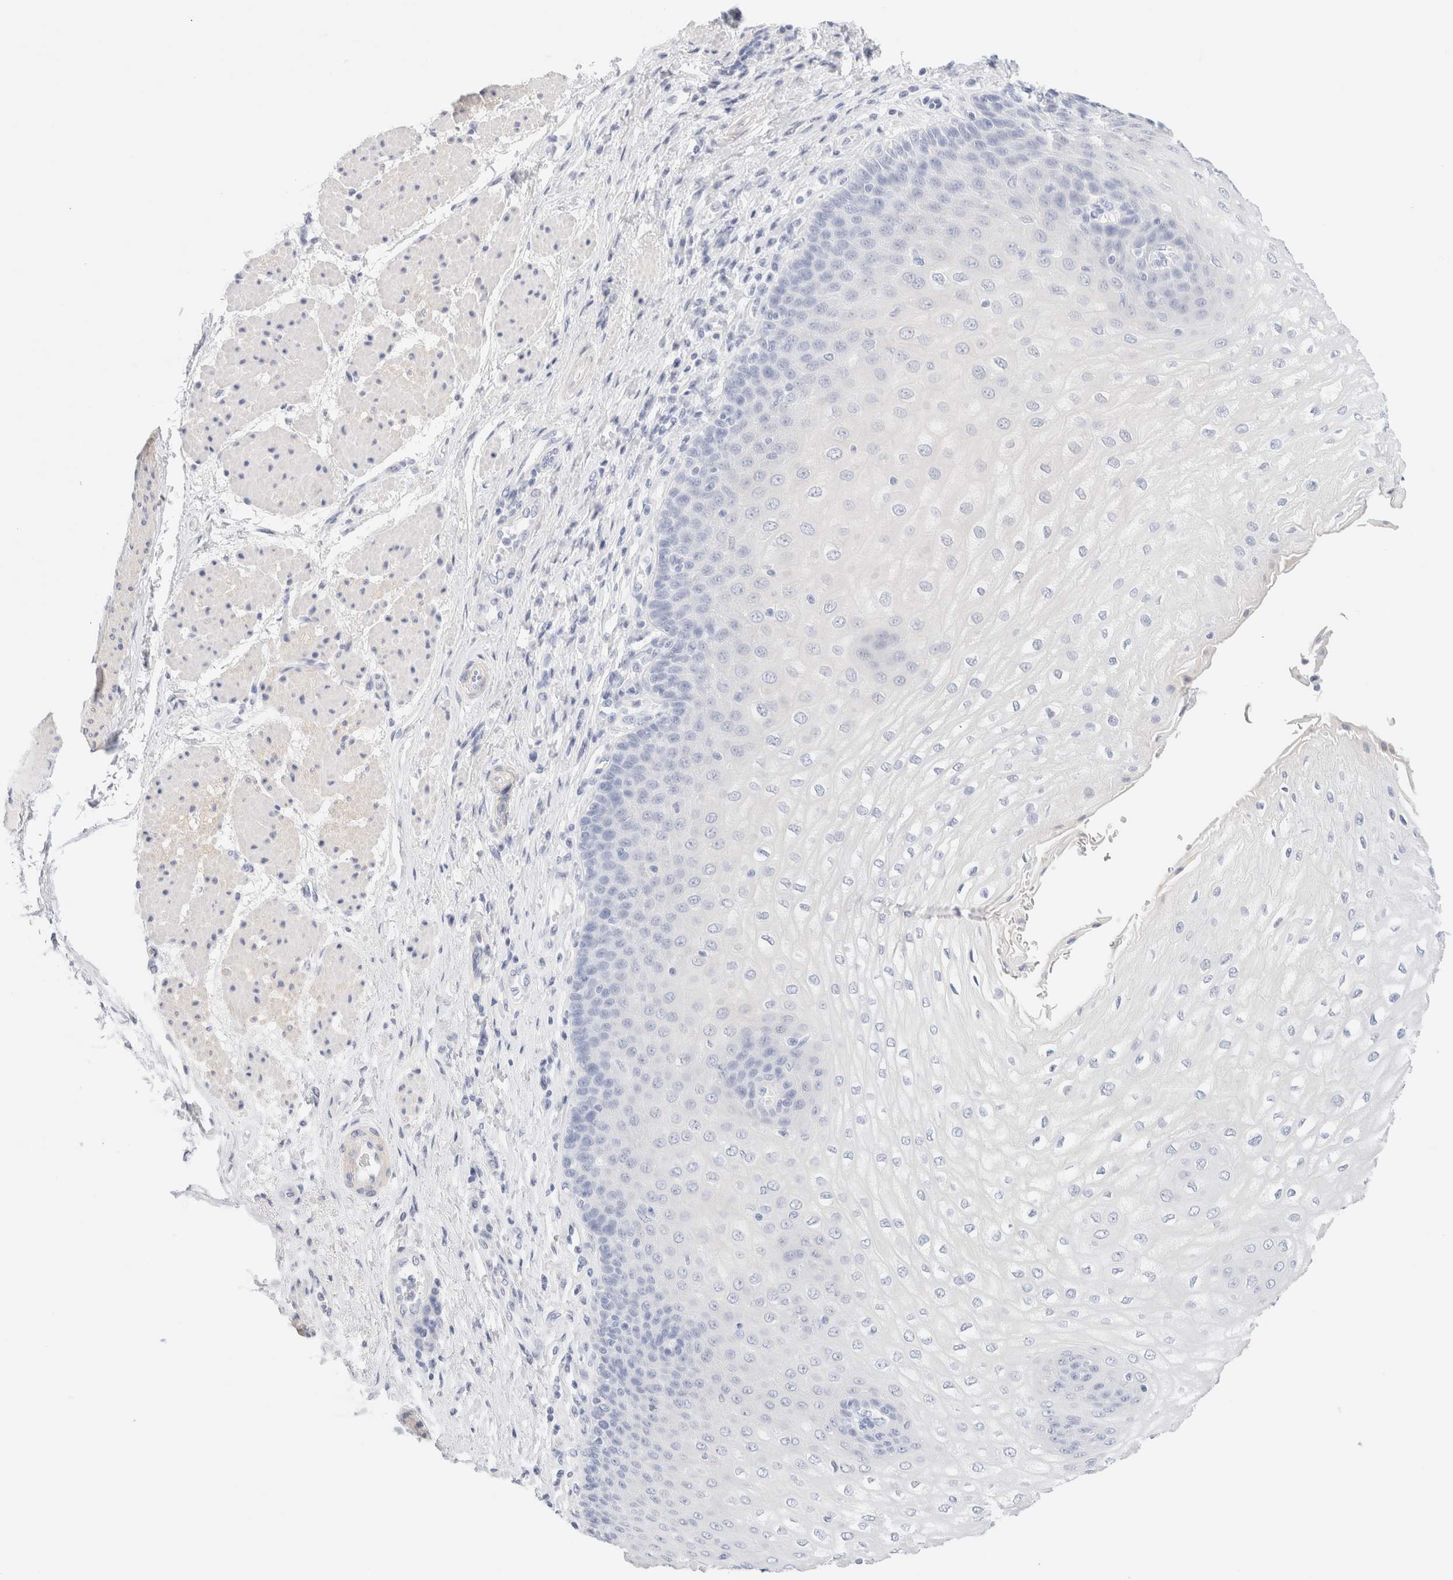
{"staining": {"intensity": "negative", "quantity": "none", "location": "none"}, "tissue": "esophagus", "cell_type": "Squamous epithelial cells", "image_type": "normal", "snomed": [{"axis": "morphology", "description": "Normal tissue, NOS"}, {"axis": "topography", "description": "Esophagus"}], "caption": "The immunohistochemistry micrograph has no significant positivity in squamous epithelial cells of esophagus.", "gene": "DPYS", "patient": {"sex": "male", "age": 54}}